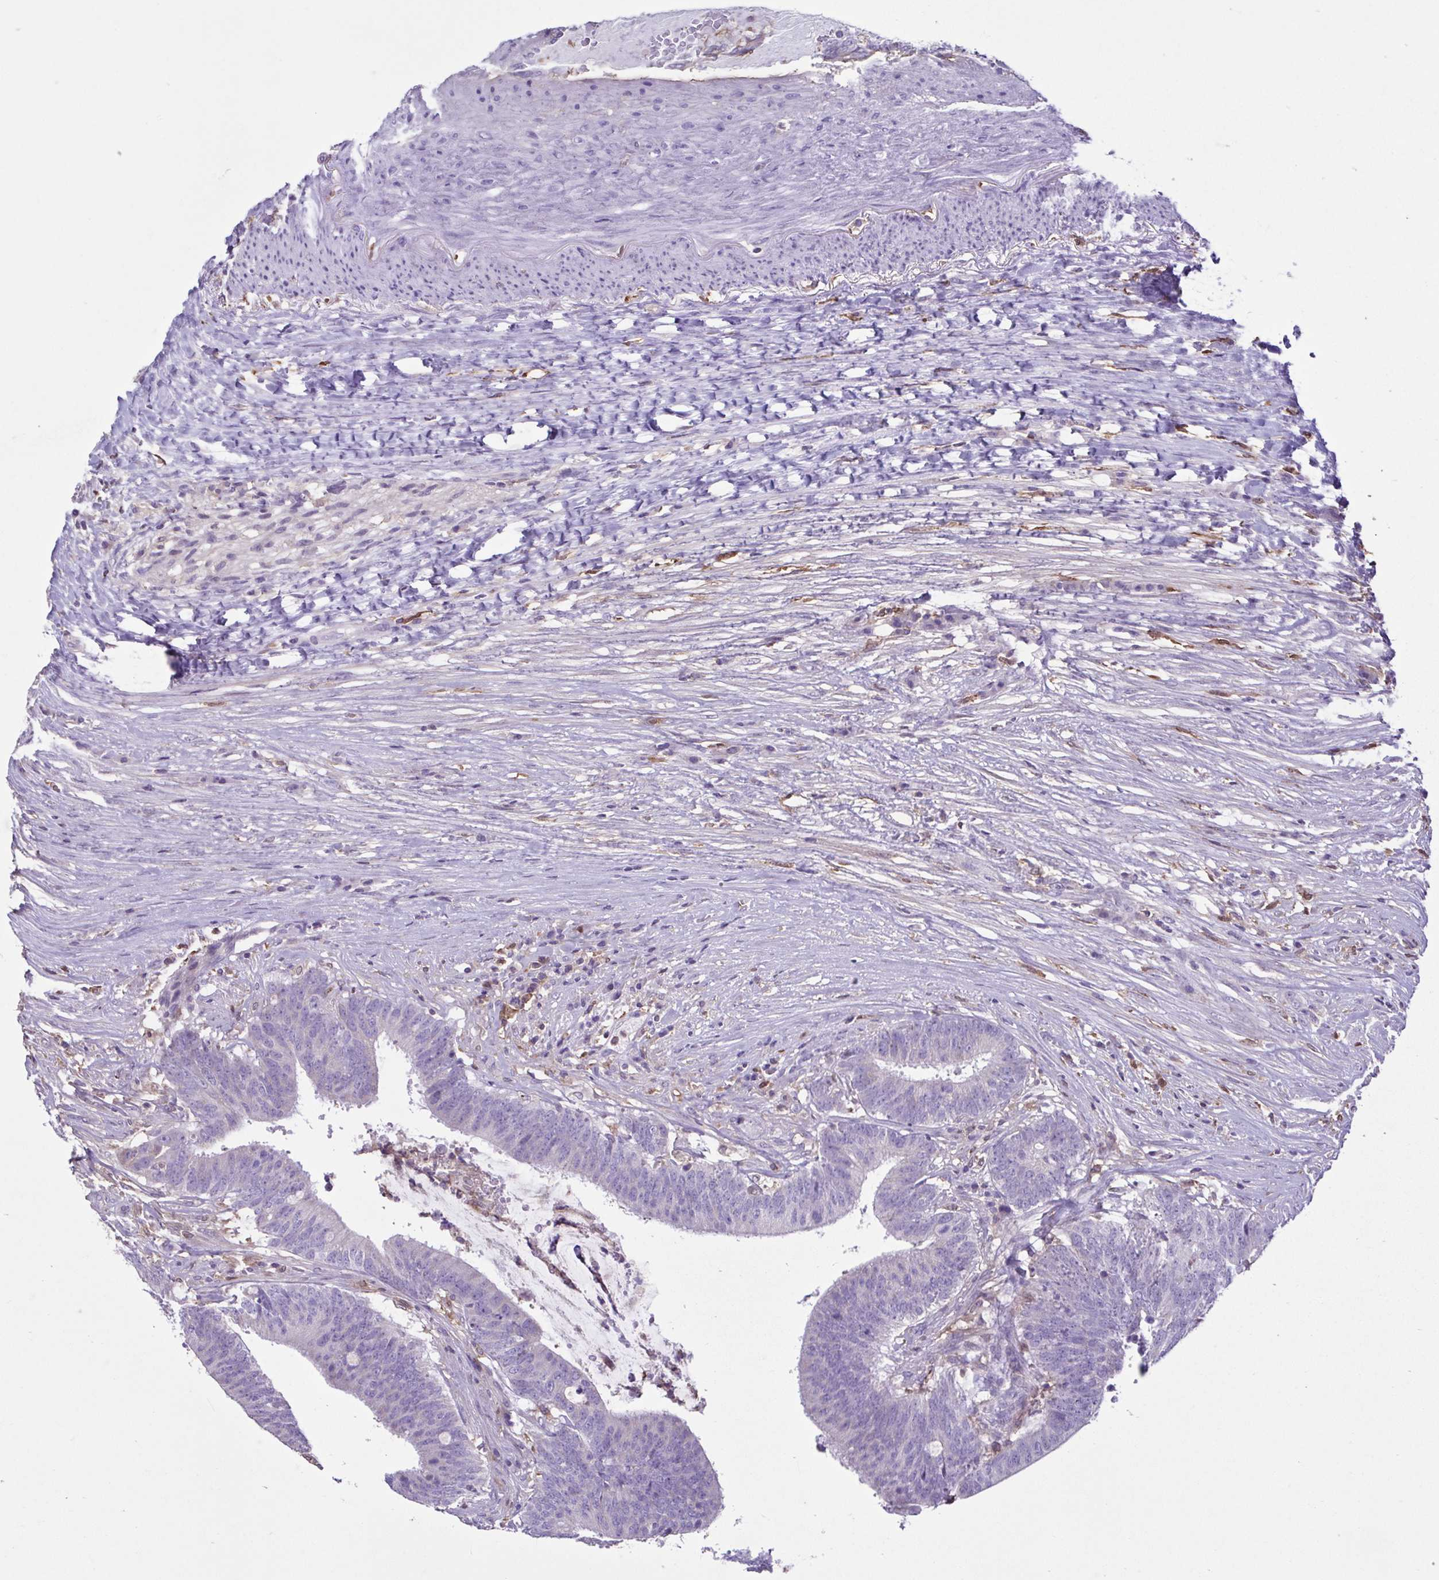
{"staining": {"intensity": "negative", "quantity": "none", "location": "none"}, "tissue": "colorectal cancer", "cell_type": "Tumor cells", "image_type": "cancer", "snomed": [{"axis": "morphology", "description": "Adenocarcinoma, NOS"}, {"axis": "topography", "description": "Colon"}], "caption": "A photomicrograph of human colorectal cancer (adenocarcinoma) is negative for staining in tumor cells. (DAB immunohistochemistry with hematoxylin counter stain).", "gene": "ANXA10", "patient": {"sex": "female", "age": 43}}